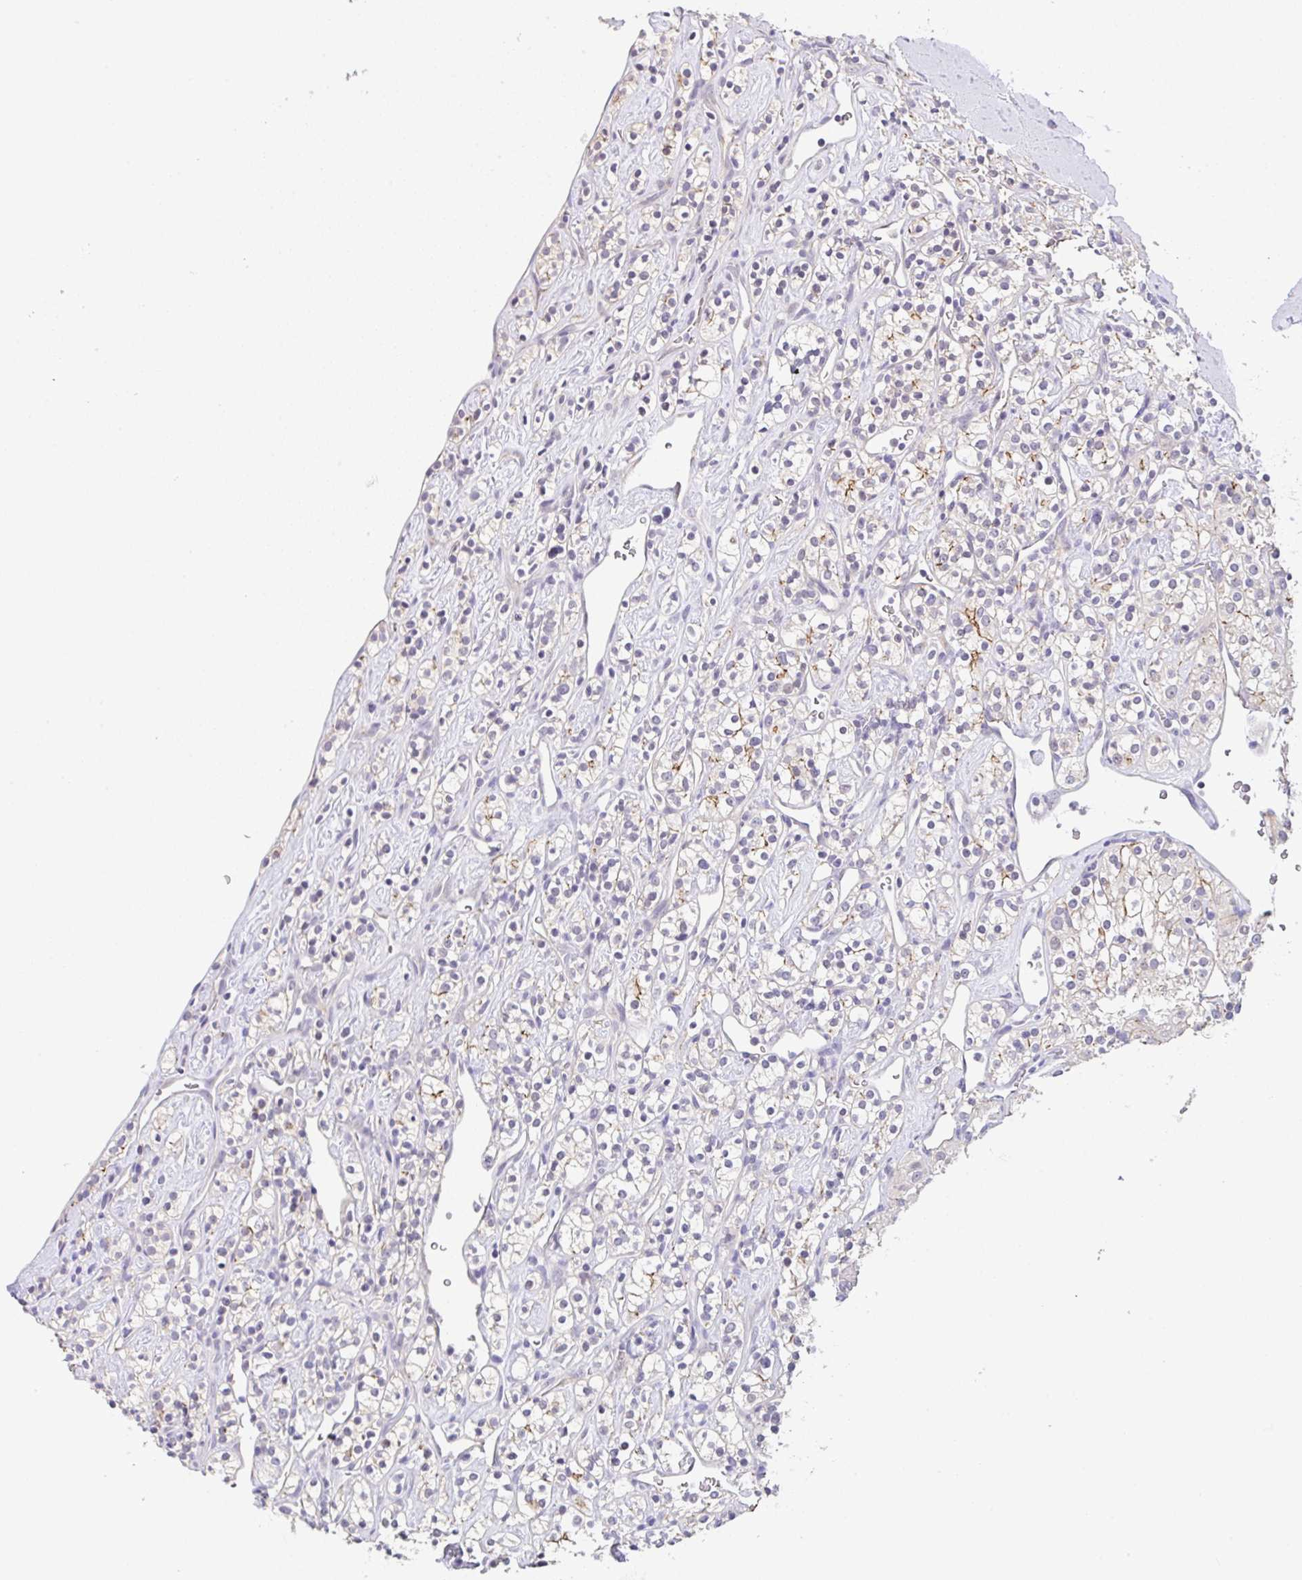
{"staining": {"intensity": "weak", "quantity": "<25%", "location": "cytoplasmic/membranous"}, "tissue": "renal cancer", "cell_type": "Tumor cells", "image_type": "cancer", "snomed": [{"axis": "morphology", "description": "Adenocarcinoma, NOS"}, {"axis": "topography", "description": "Kidney"}], "caption": "DAB immunohistochemical staining of human renal adenocarcinoma displays no significant staining in tumor cells.", "gene": "CGNL1", "patient": {"sex": "male", "age": 77}}